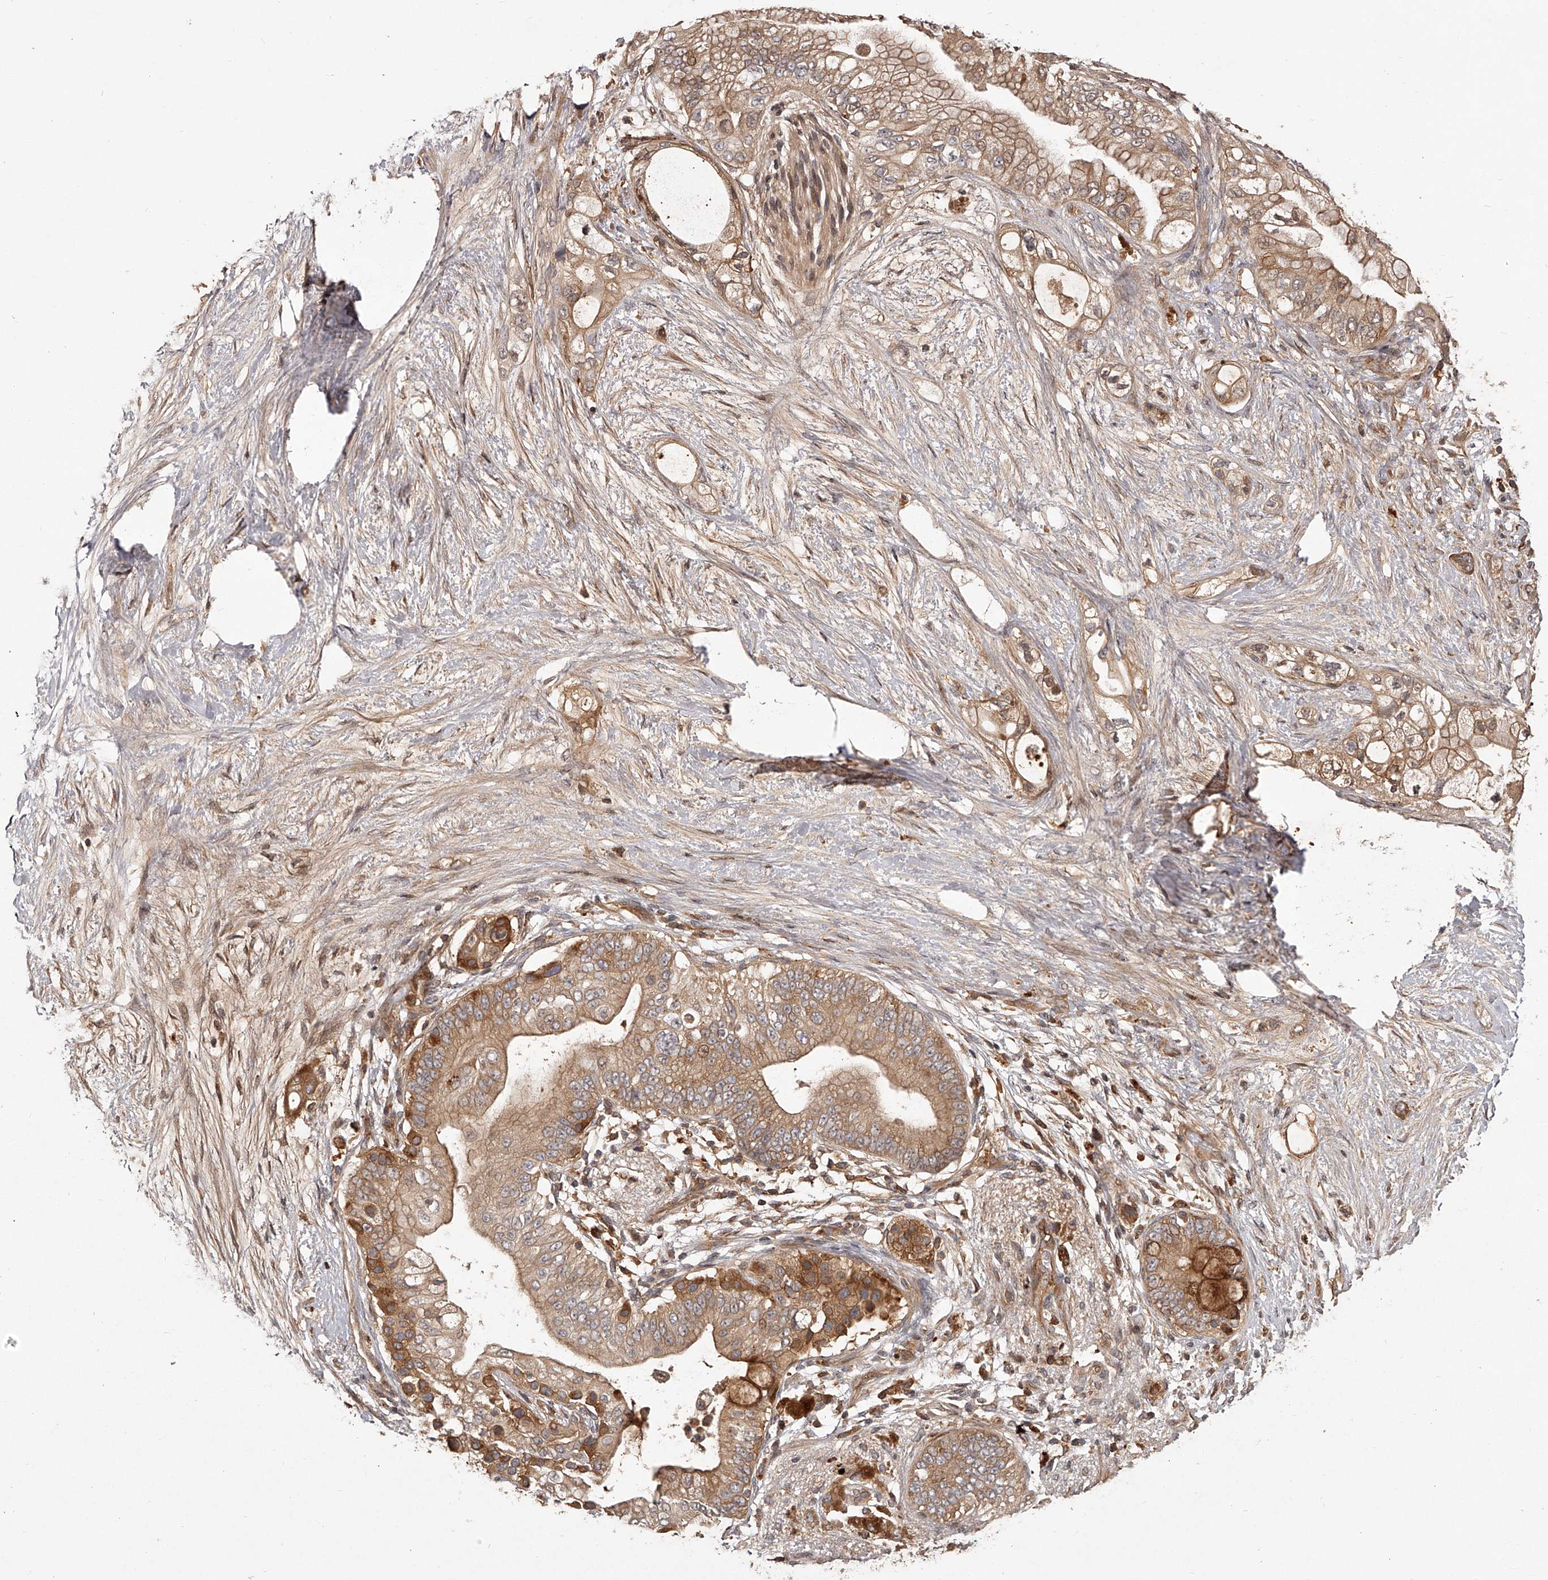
{"staining": {"intensity": "moderate", "quantity": ">75%", "location": "cytoplasmic/membranous"}, "tissue": "pancreatic cancer", "cell_type": "Tumor cells", "image_type": "cancer", "snomed": [{"axis": "morphology", "description": "Adenocarcinoma, NOS"}, {"axis": "topography", "description": "Pancreas"}], "caption": "Moderate cytoplasmic/membranous positivity is appreciated in about >75% of tumor cells in adenocarcinoma (pancreatic).", "gene": "CRYZL1", "patient": {"sex": "male", "age": 53}}